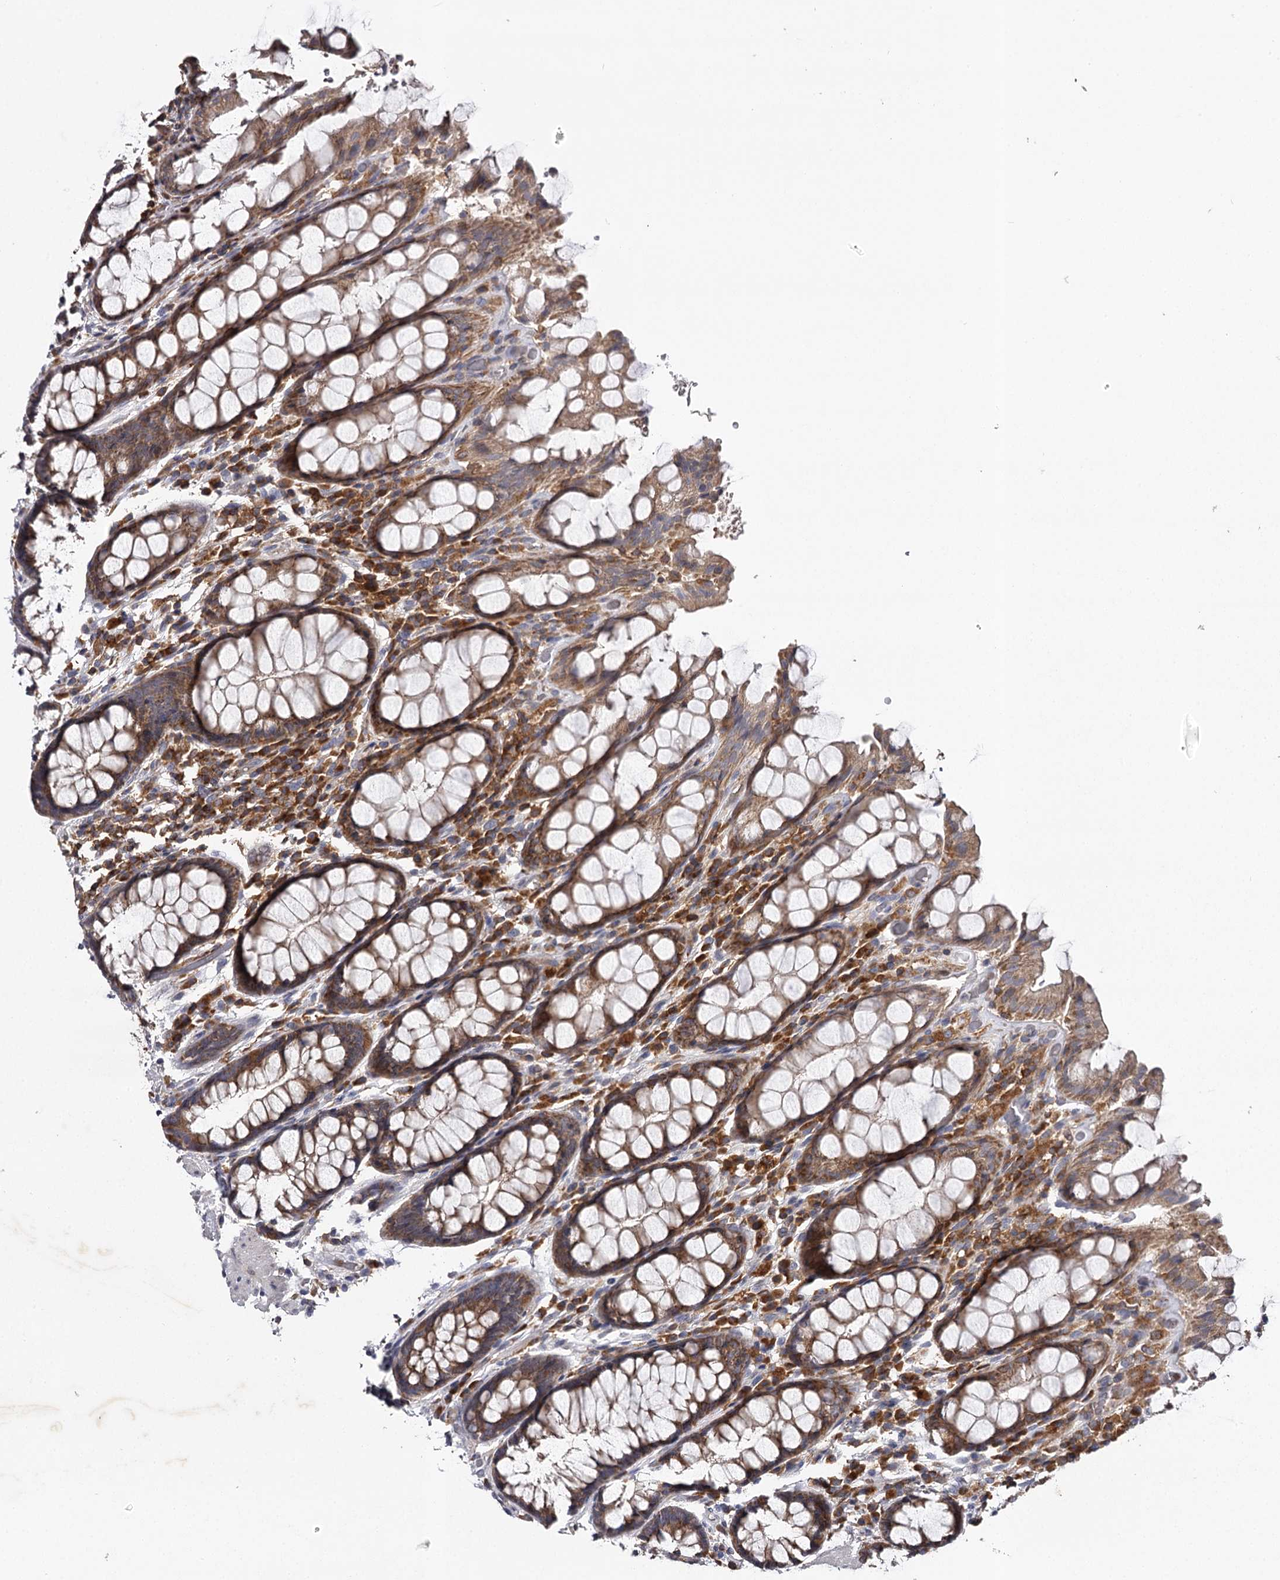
{"staining": {"intensity": "moderate", "quantity": ">75%", "location": "cytoplasmic/membranous"}, "tissue": "rectum", "cell_type": "Glandular cells", "image_type": "normal", "snomed": [{"axis": "morphology", "description": "Normal tissue, NOS"}, {"axis": "topography", "description": "Rectum"}], "caption": "Immunohistochemistry micrograph of normal rectum: human rectum stained using immunohistochemistry shows medium levels of moderate protein expression localized specifically in the cytoplasmic/membranous of glandular cells, appearing as a cytoplasmic/membranous brown color.", "gene": "RASSF6", "patient": {"sex": "male", "age": 64}}